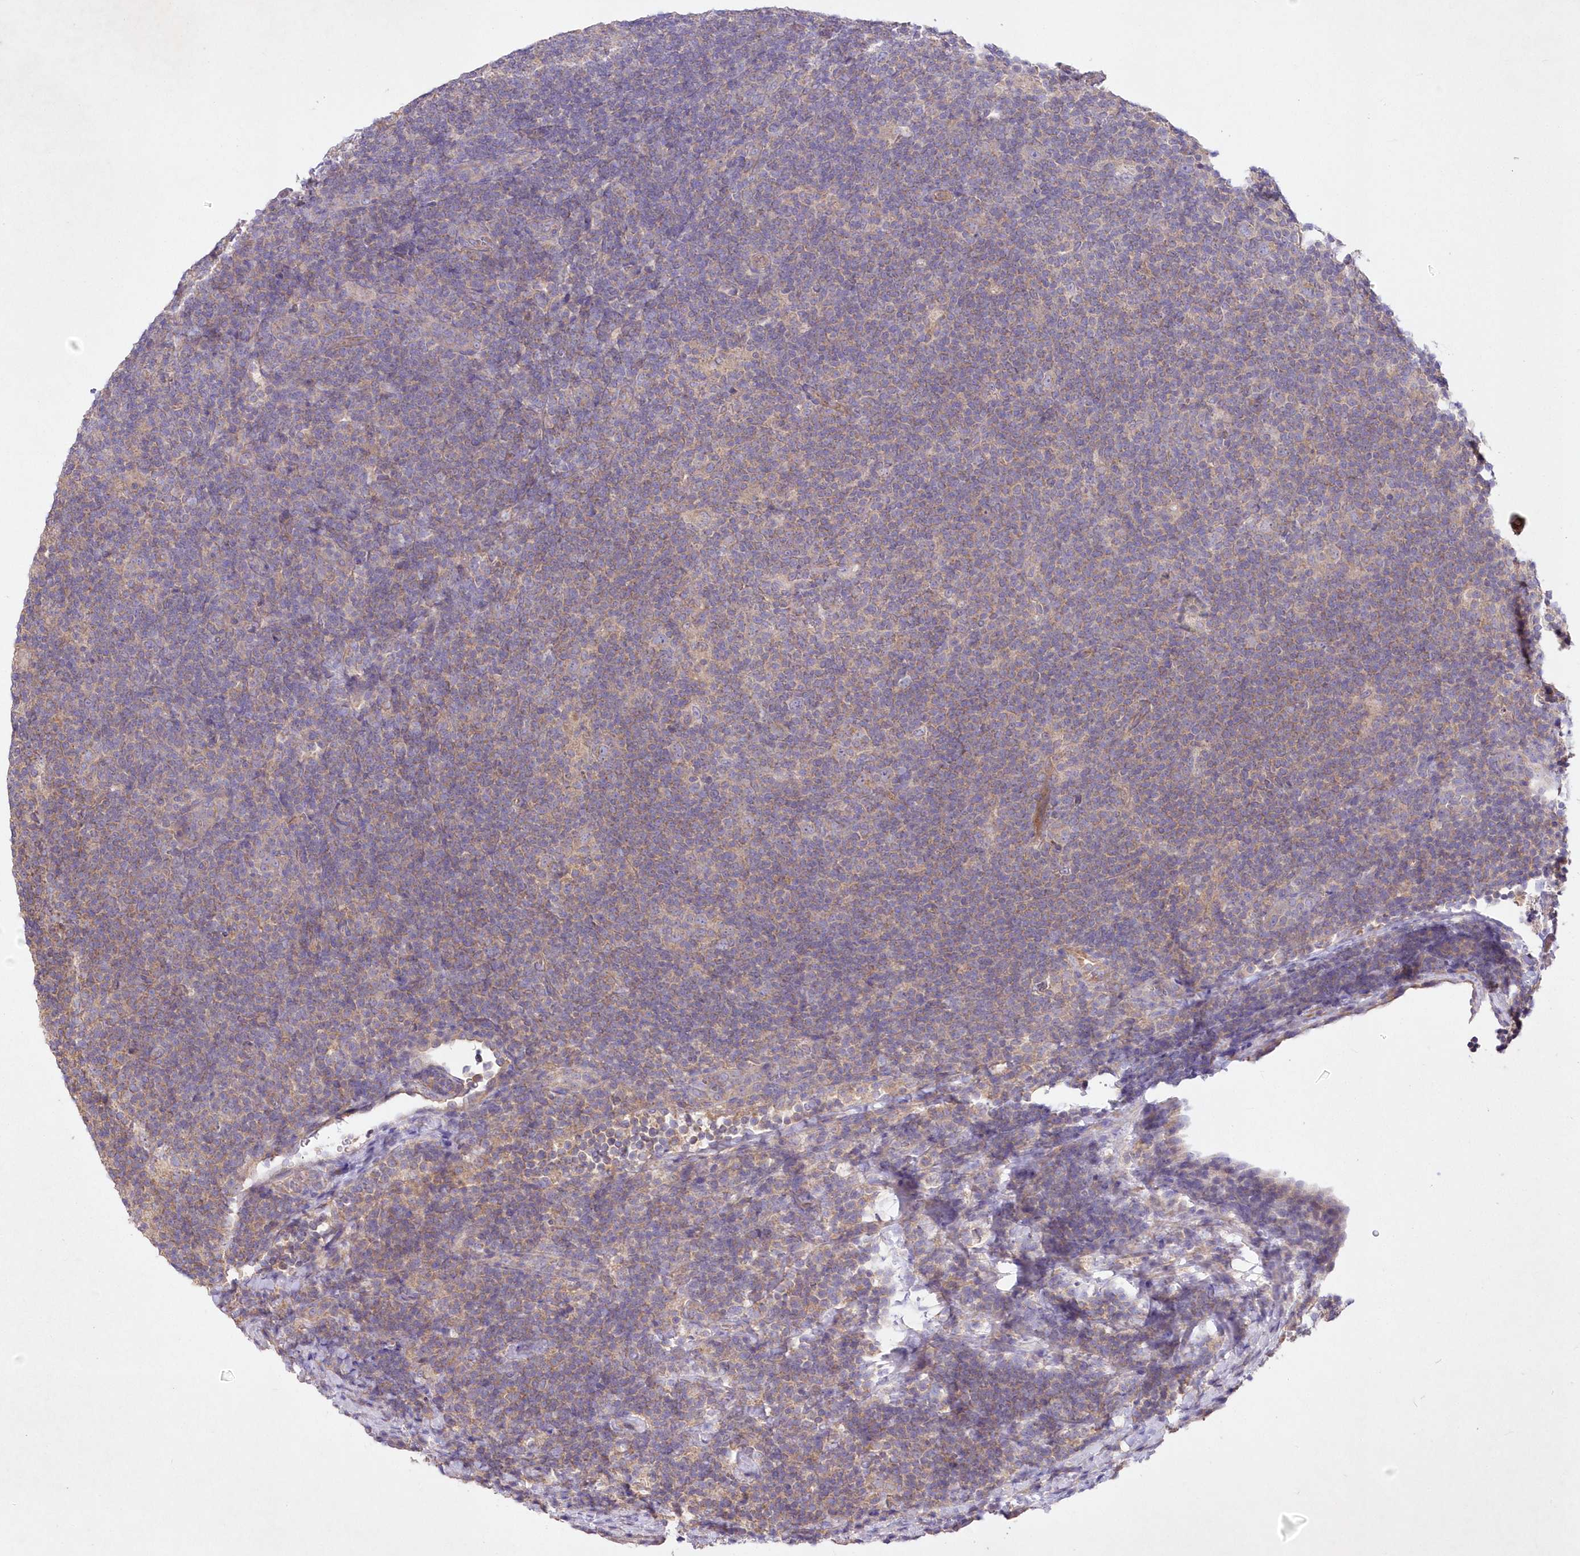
{"staining": {"intensity": "negative", "quantity": "none", "location": "none"}, "tissue": "lymphoma", "cell_type": "Tumor cells", "image_type": "cancer", "snomed": [{"axis": "morphology", "description": "Hodgkin's disease, NOS"}, {"axis": "topography", "description": "Lymph node"}], "caption": "Tumor cells show no significant protein positivity in lymphoma.", "gene": "ITSN2", "patient": {"sex": "female", "age": 57}}